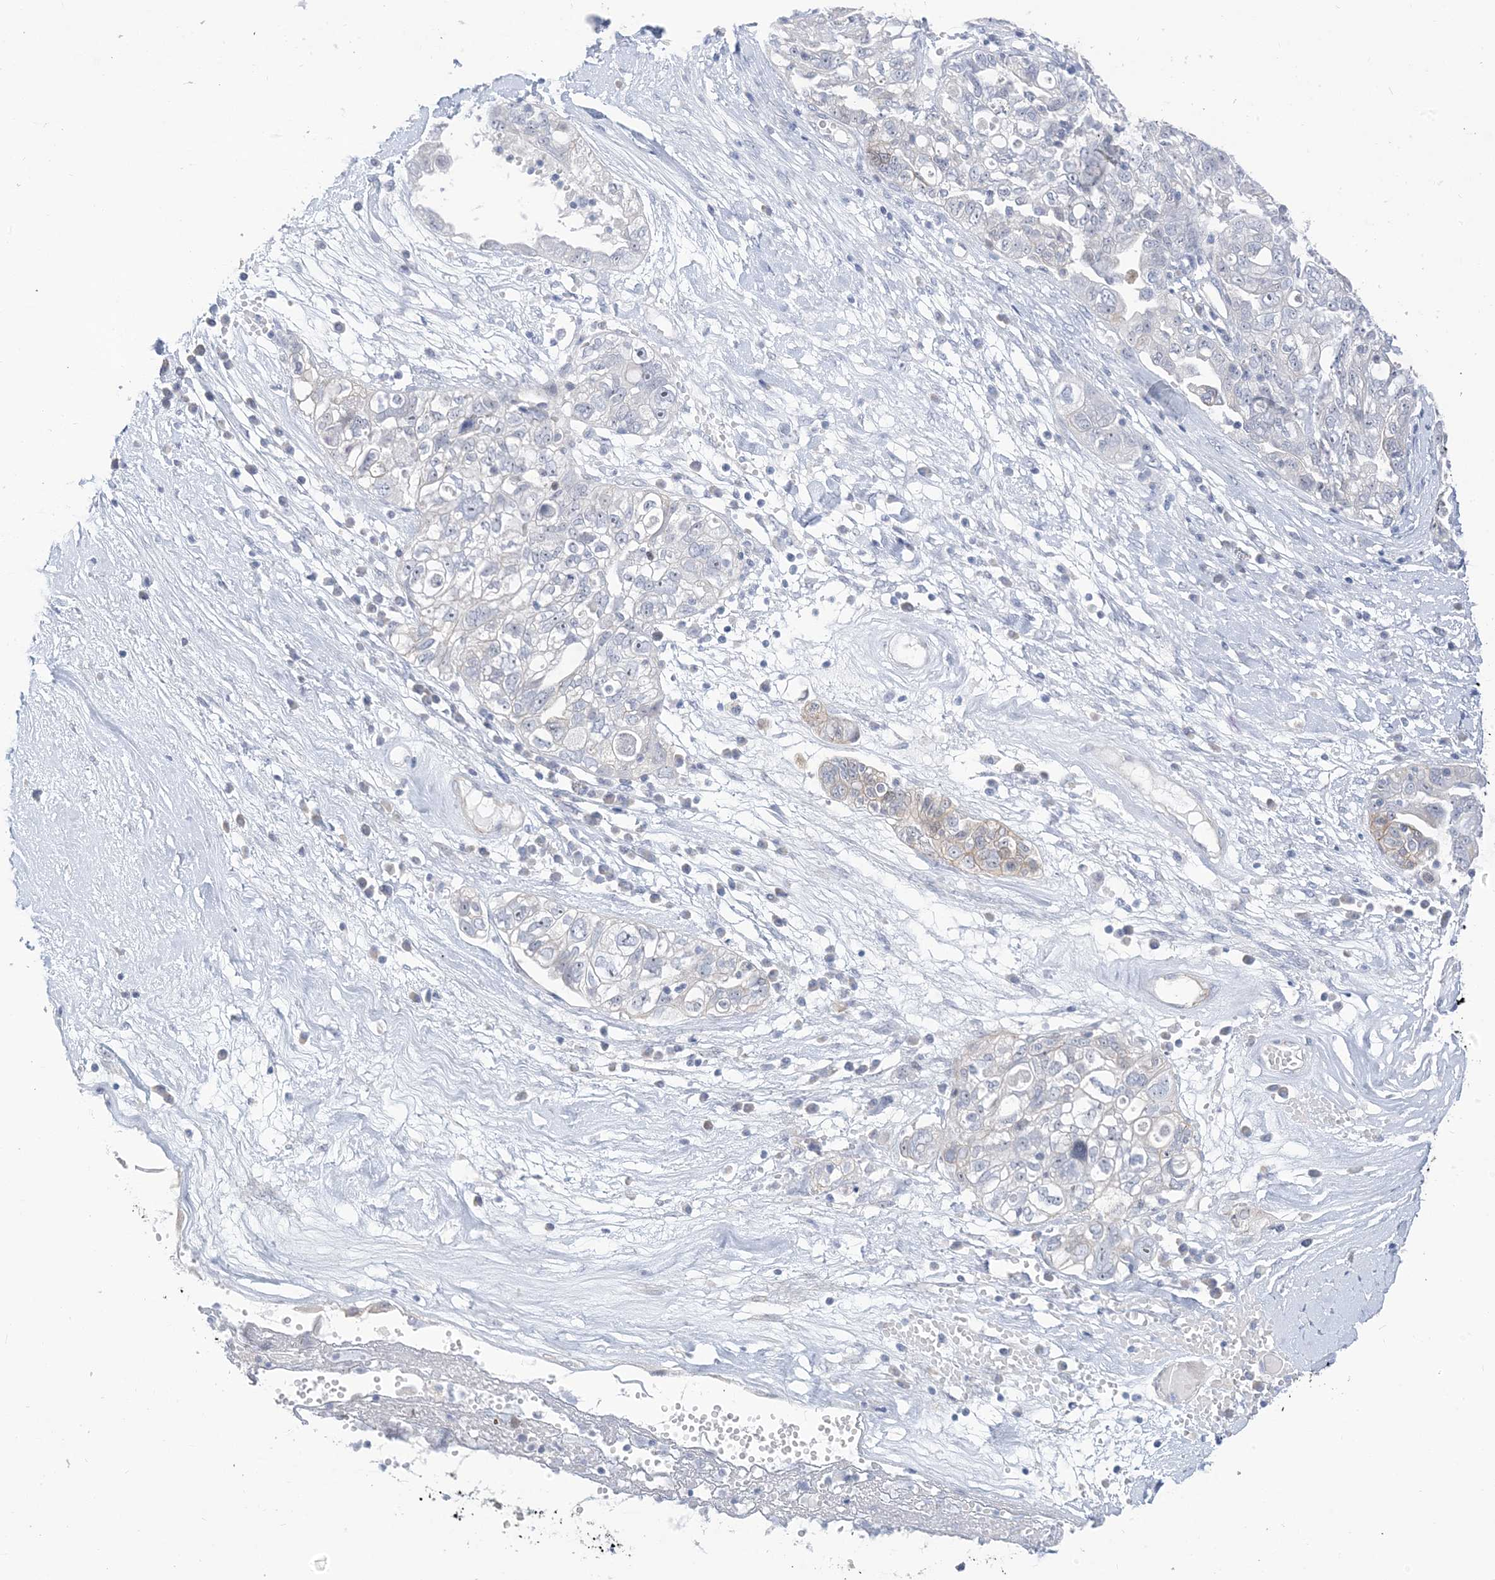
{"staining": {"intensity": "negative", "quantity": "none", "location": "none"}, "tissue": "ovarian cancer", "cell_type": "Tumor cells", "image_type": "cancer", "snomed": [{"axis": "morphology", "description": "Carcinoma, NOS"}, {"axis": "morphology", "description": "Cystadenocarcinoma, serous, NOS"}, {"axis": "topography", "description": "Ovary"}], "caption": "The immunohistochemistry micrograph has no significant expression in tumor cells of ovarian cancer (serous cystadenocarcinoma) tissue.", "gene": "IL36B", "patient": {"sex": "female", "age": 69}}